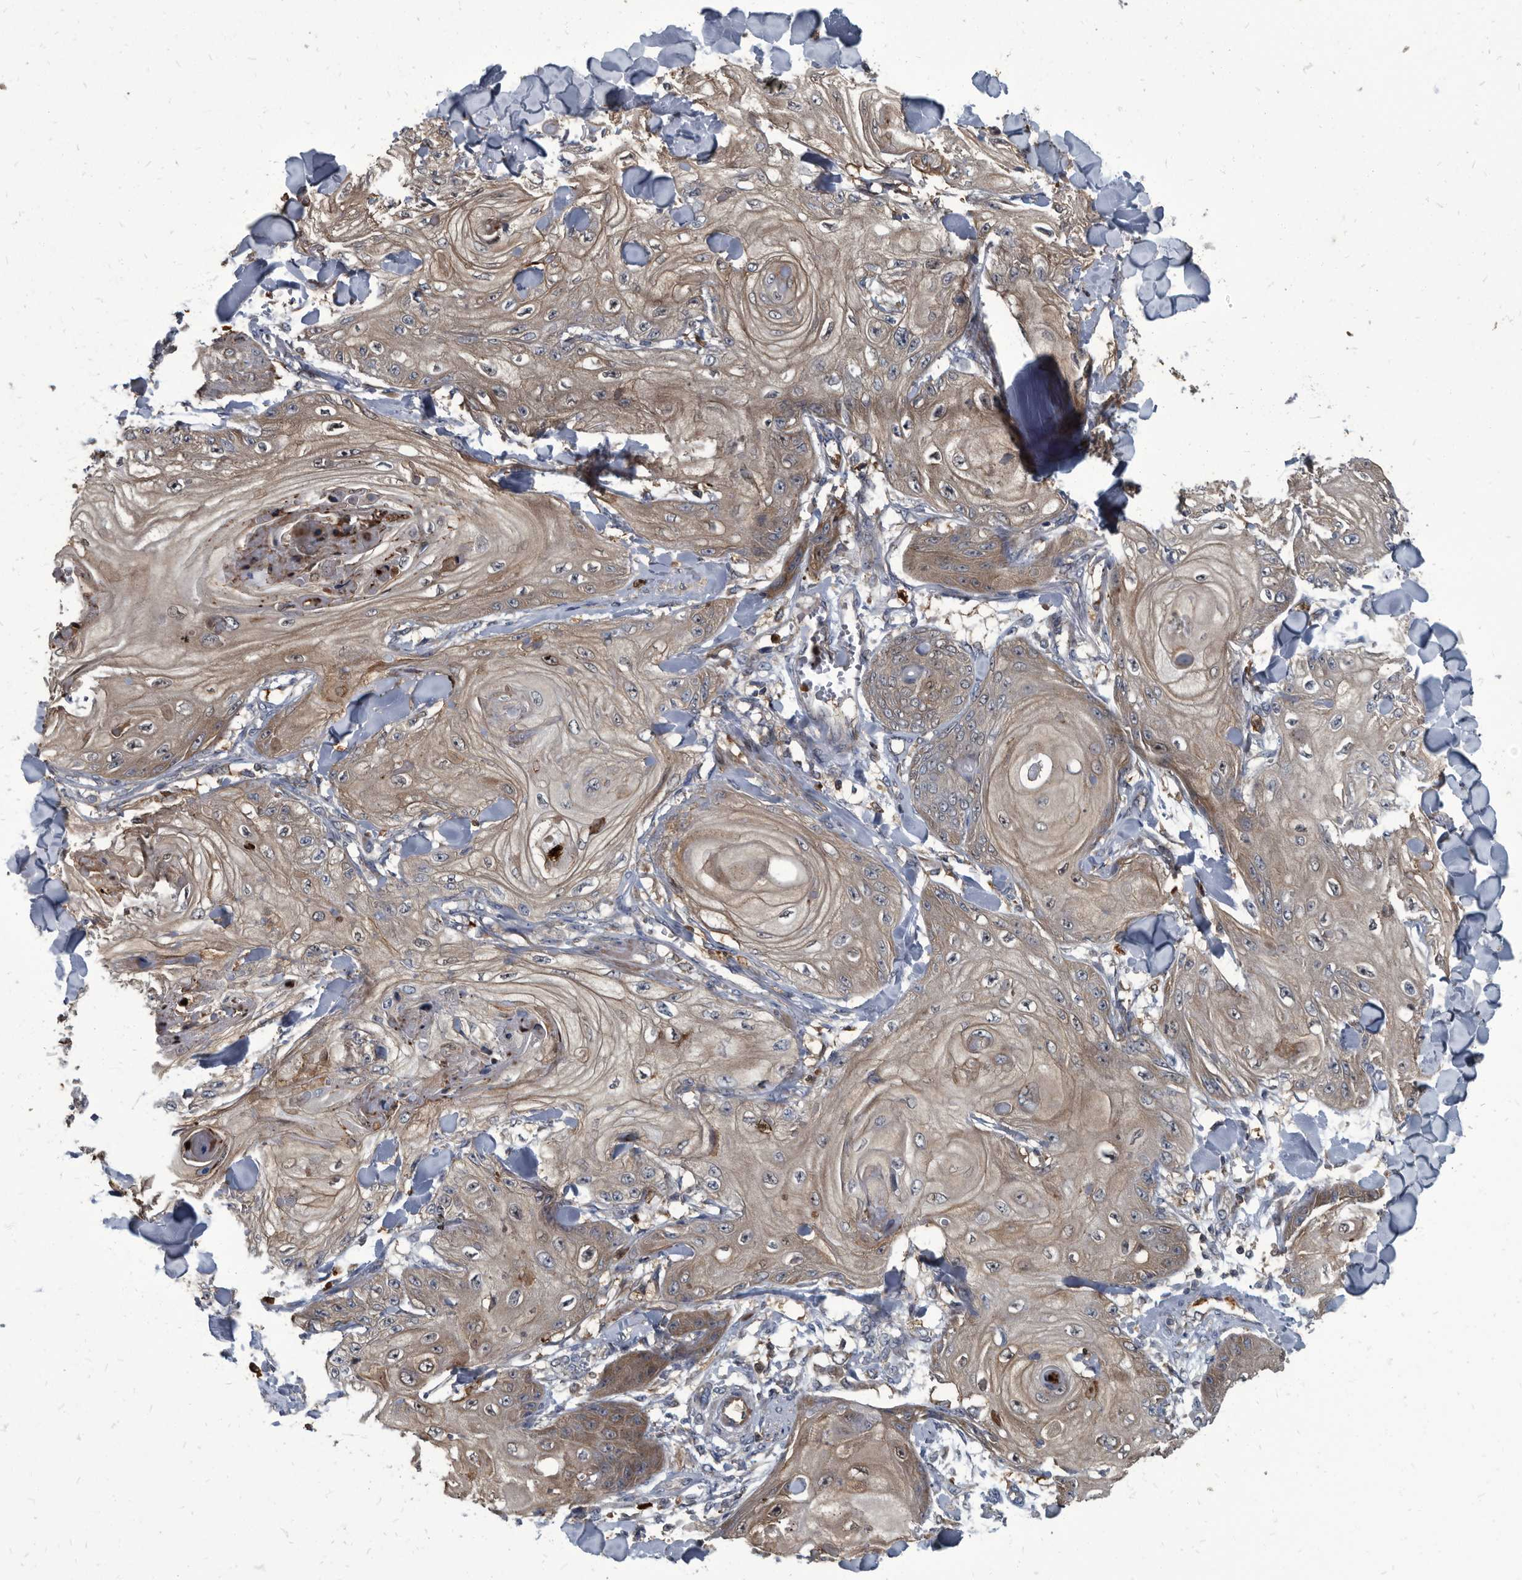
{"staining": {"intensity": "weak", "quantity": "25%-75%", "location": "cytoplasmic/membranous"}, "tissue": "skin cancer", "cell_type": "Tumor cells", "image_type": "cancer", "snomed": [{"axis": "morphology", "description": "Squamous cell carcinoma, NOS"}, {"axis": "topography", "description": "Skin"}], "caption": "High-magnification brightfield microscopy of skin squamous cell carcinoma stained with DAB (3,3'-diaminobenzidine) (brown) and counterstained with hematoxylin (blue). tumor cells exhibit weak cytoplasmic/membranous staining is seen in approximately25%-75% of cells.", "gene": "CDV3", "patient": {"sex": "male", "age": 74}}